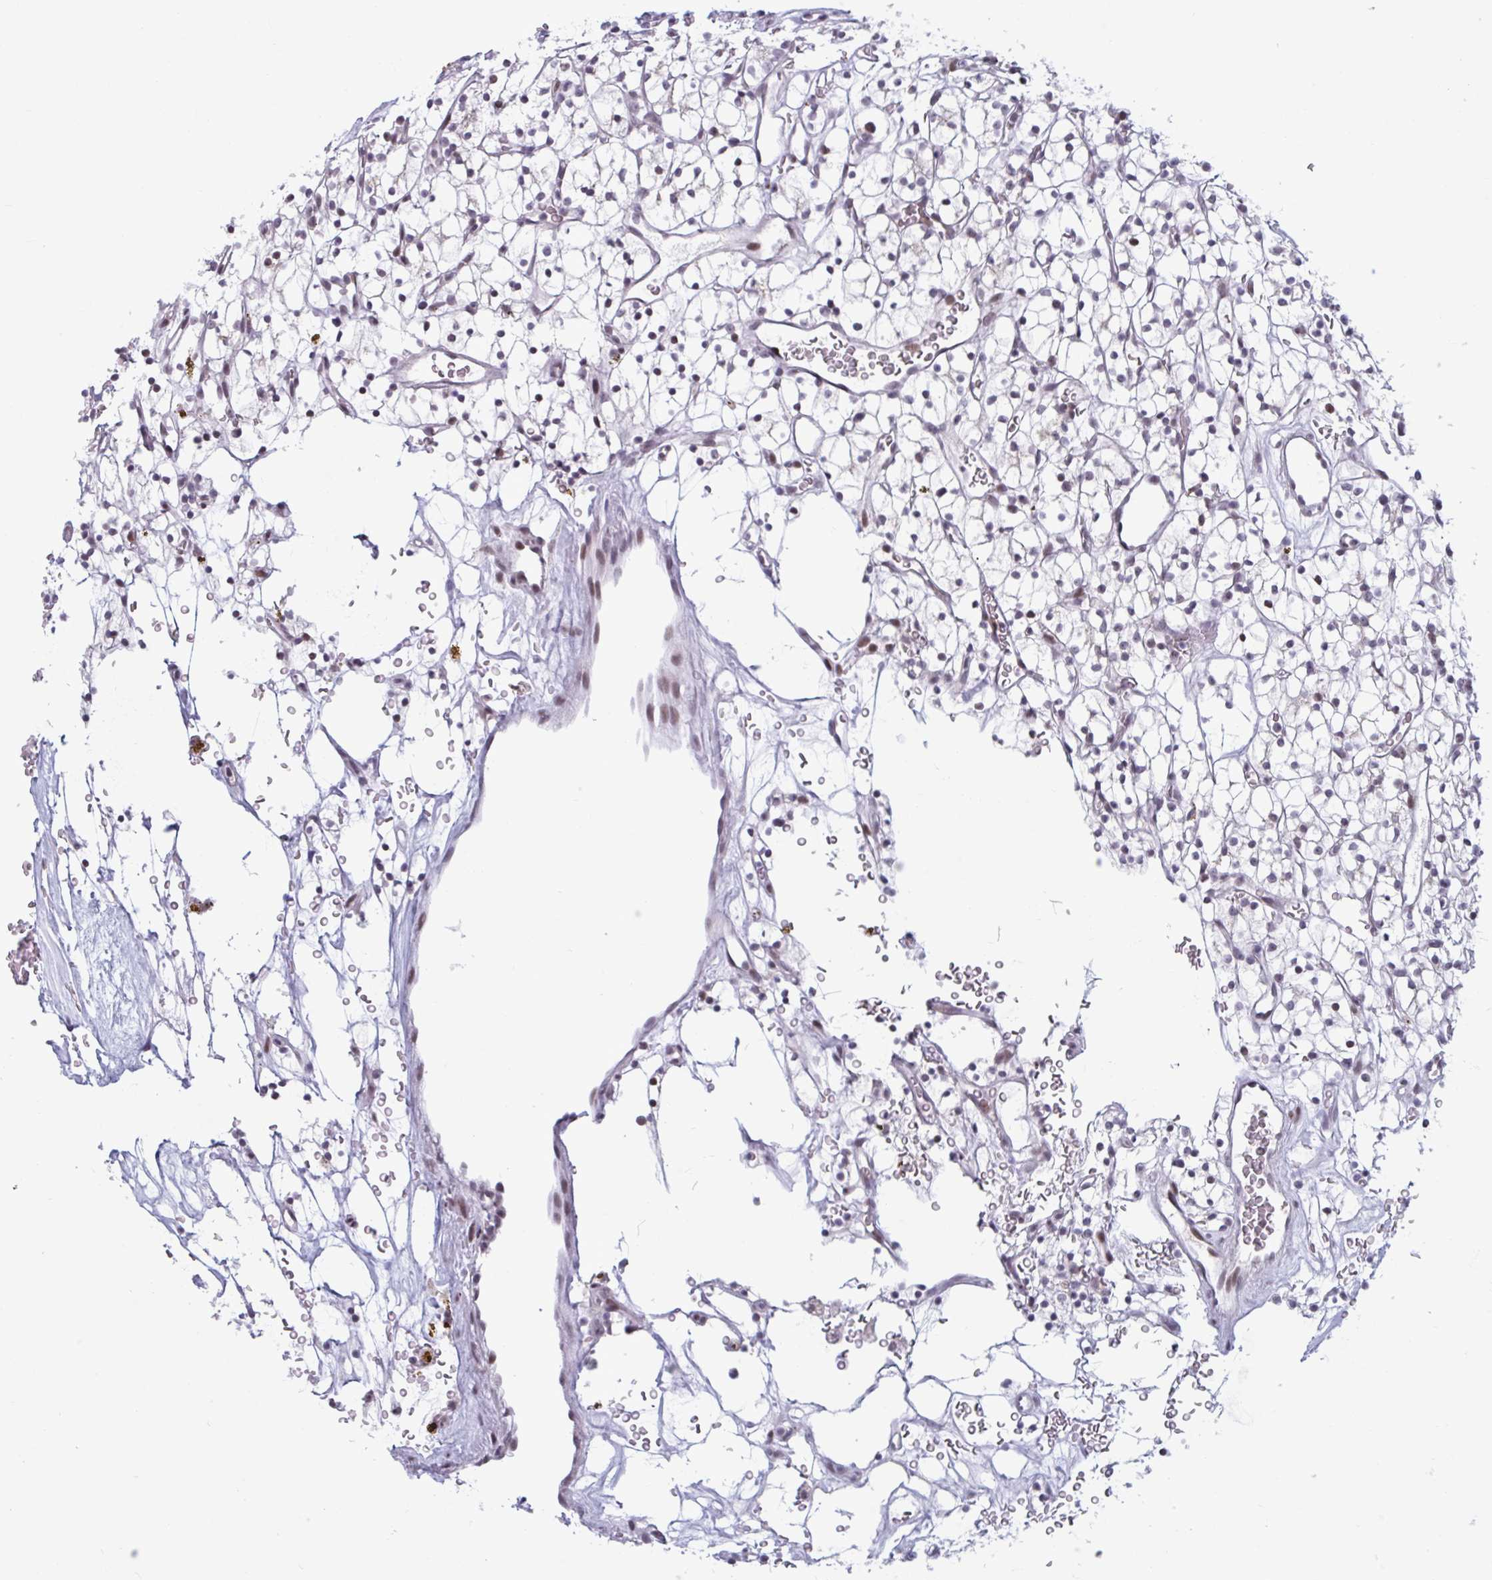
{"staining": {"intensity": "moderate", "quantity": "25%-75%", "location": "nuclear"}, "tissue": "renal cancer", "cell_type": "Tumor cells", "image_type": "cancer", "snomed": [{"axis": "morphology", "description": "Adenocarcinoma, NOS"}, {"axis": "topography", "description": "Kidney"}], "caption": "This photomicrograph shows immunohistochemistry staining of renal adenocarcinoma, with medium moderate nuclear expression in approximately 25%-75% of tumor cells.", "gene": "HSD17B6", "patient": {"sex": "female", "age": 64}}